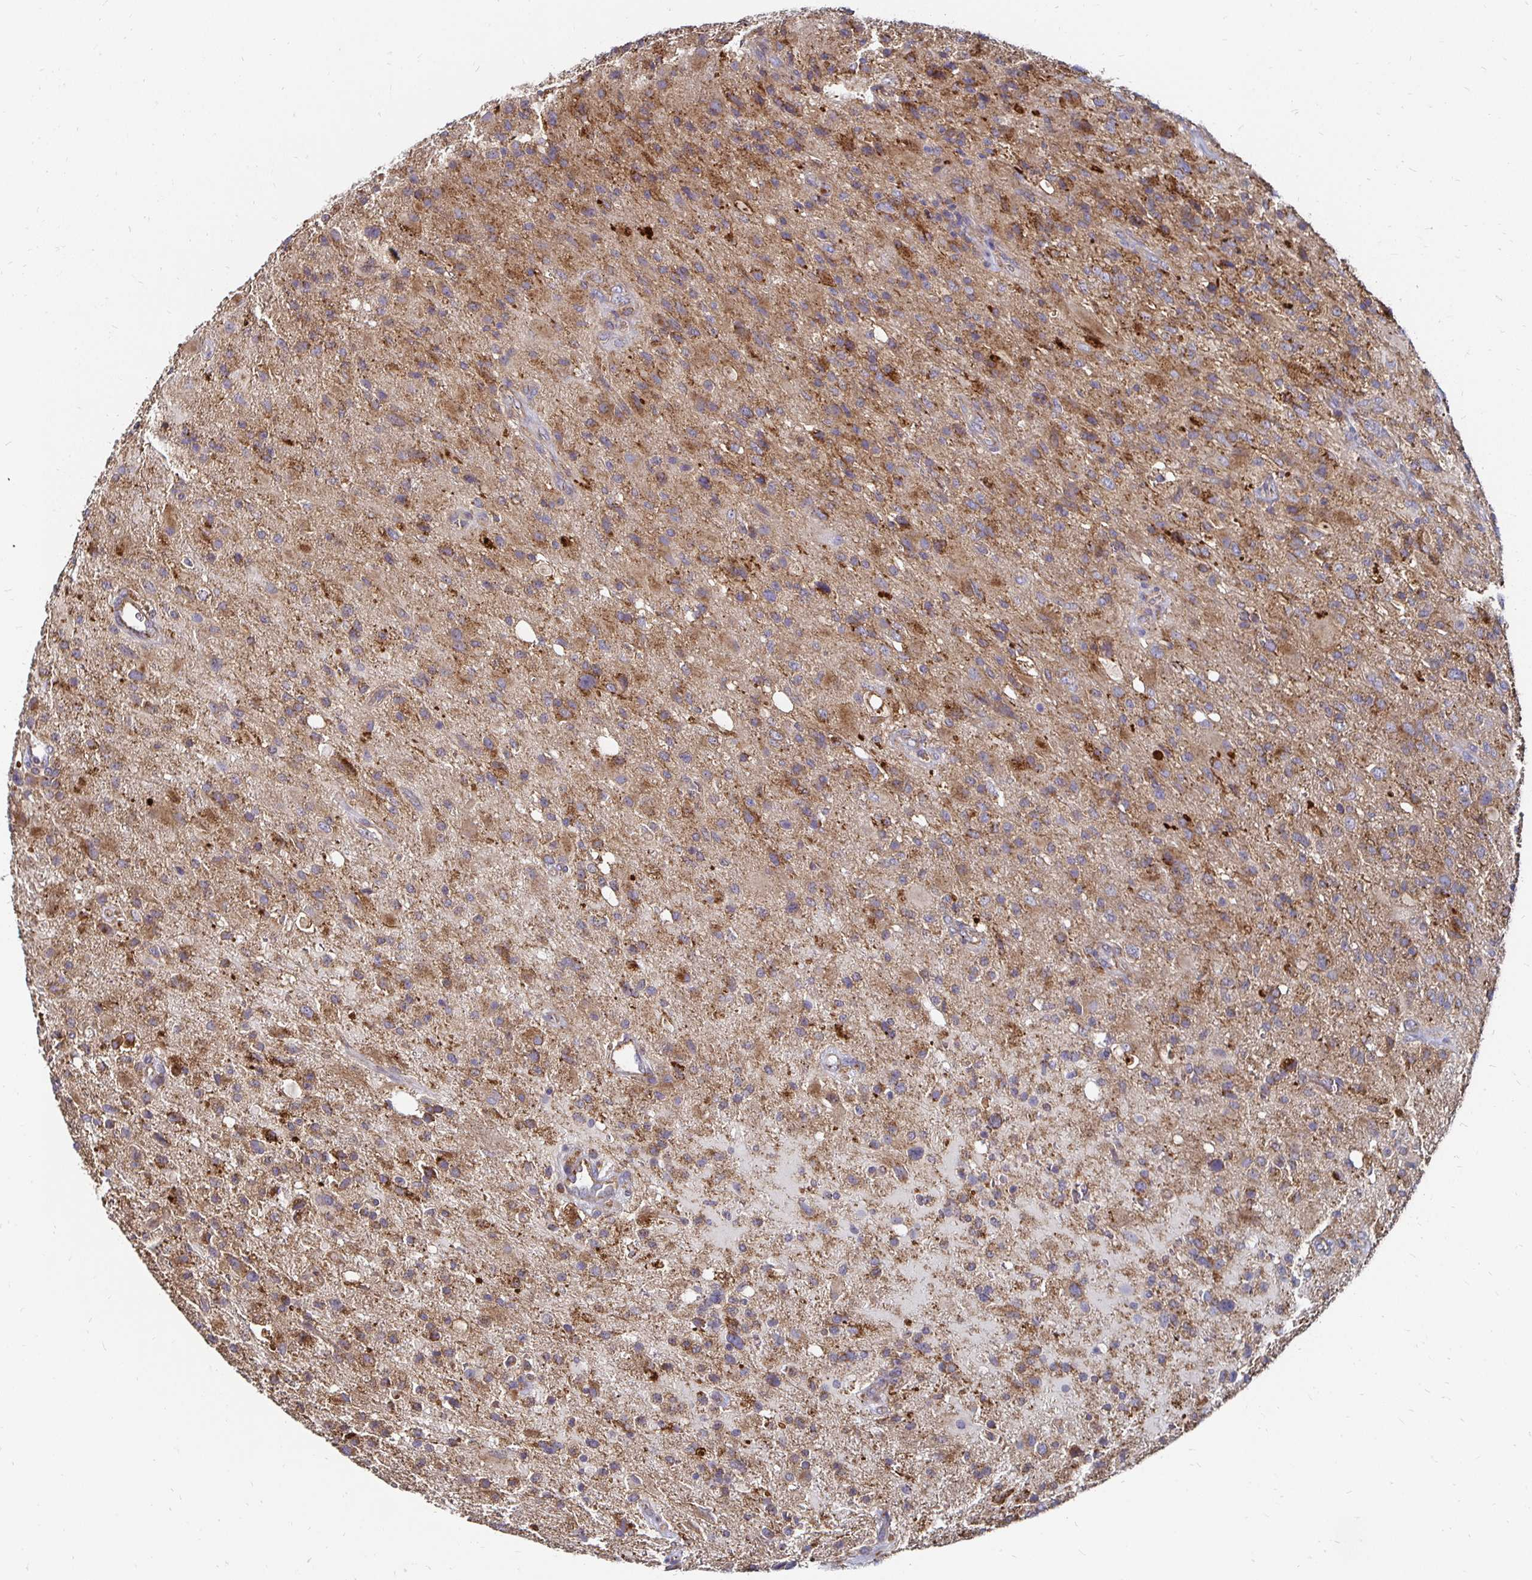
{"staining": {"intensity": "moderate", "quantity": ">75%", "location": "cytoplasmic/membranous"}, "tissue": "glioma", "cell_type": "Tumor cells", "image_type": "cancer", "snomed": [{"axis": "morphology", "description": "Glioma, malignant, High grade"}, {"axis": "topography", "description": "Brain"}], "caption": "Glioma stained with a protein marker demonstrates moderate staining in tumor cells.", "gene": "NCSTN", "patient": {"sex": "male", "age": 53}}